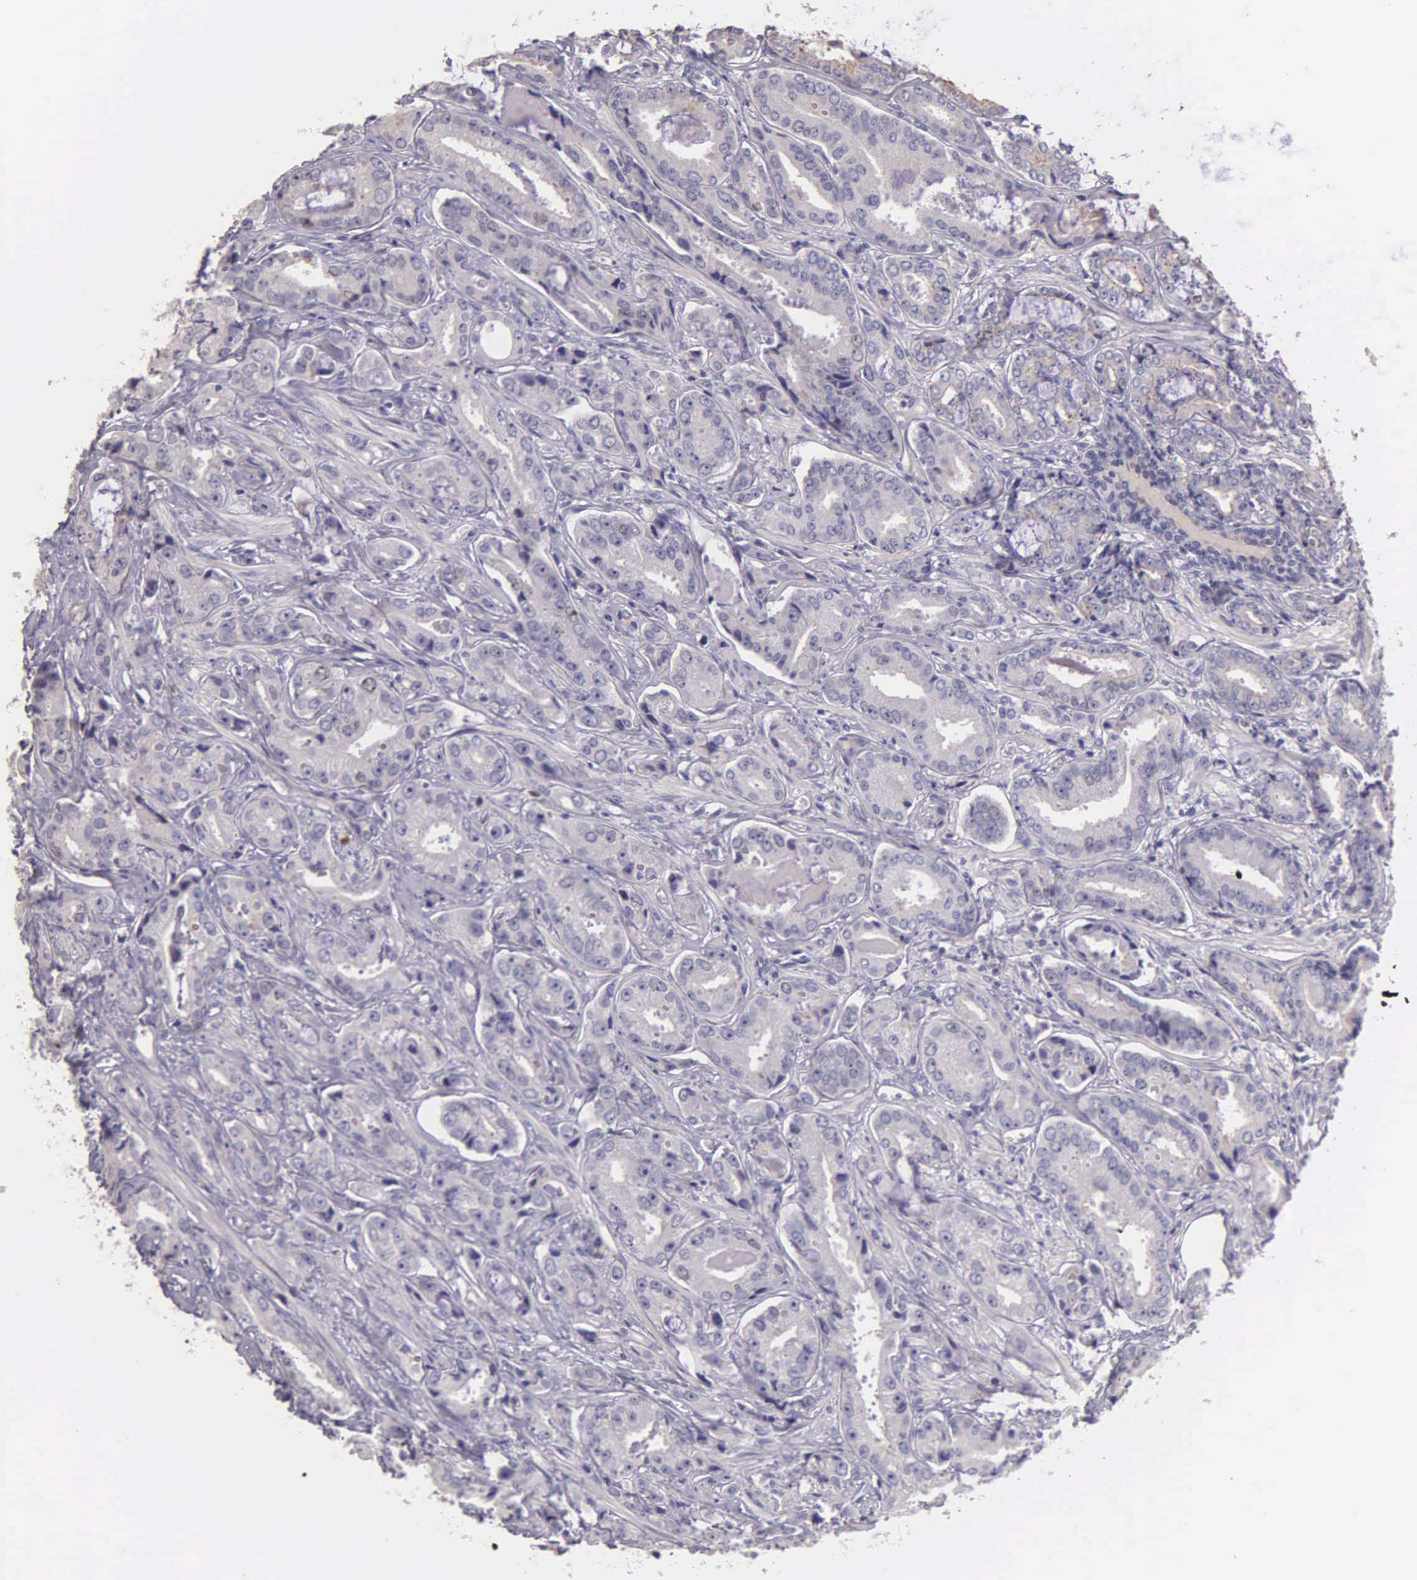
{"staining": {"intensity": "negative", "quantity": "none", "location": "none"}, "tissue": "prostate cancer", "cell_type": "Tumor cells", "image_type": "cancer", "snomed": [{"axis": "morphology", "description": "Adenocarcinoma, Low grade"}, {"axis": "topography", "description": "Prostate"}], "caption": "The image shows no staining of tumor cells in adenocarcinoma (low-grade) (prostate).", "gene": "MCM5", "patient": {"sex": "male", "age": 65}}